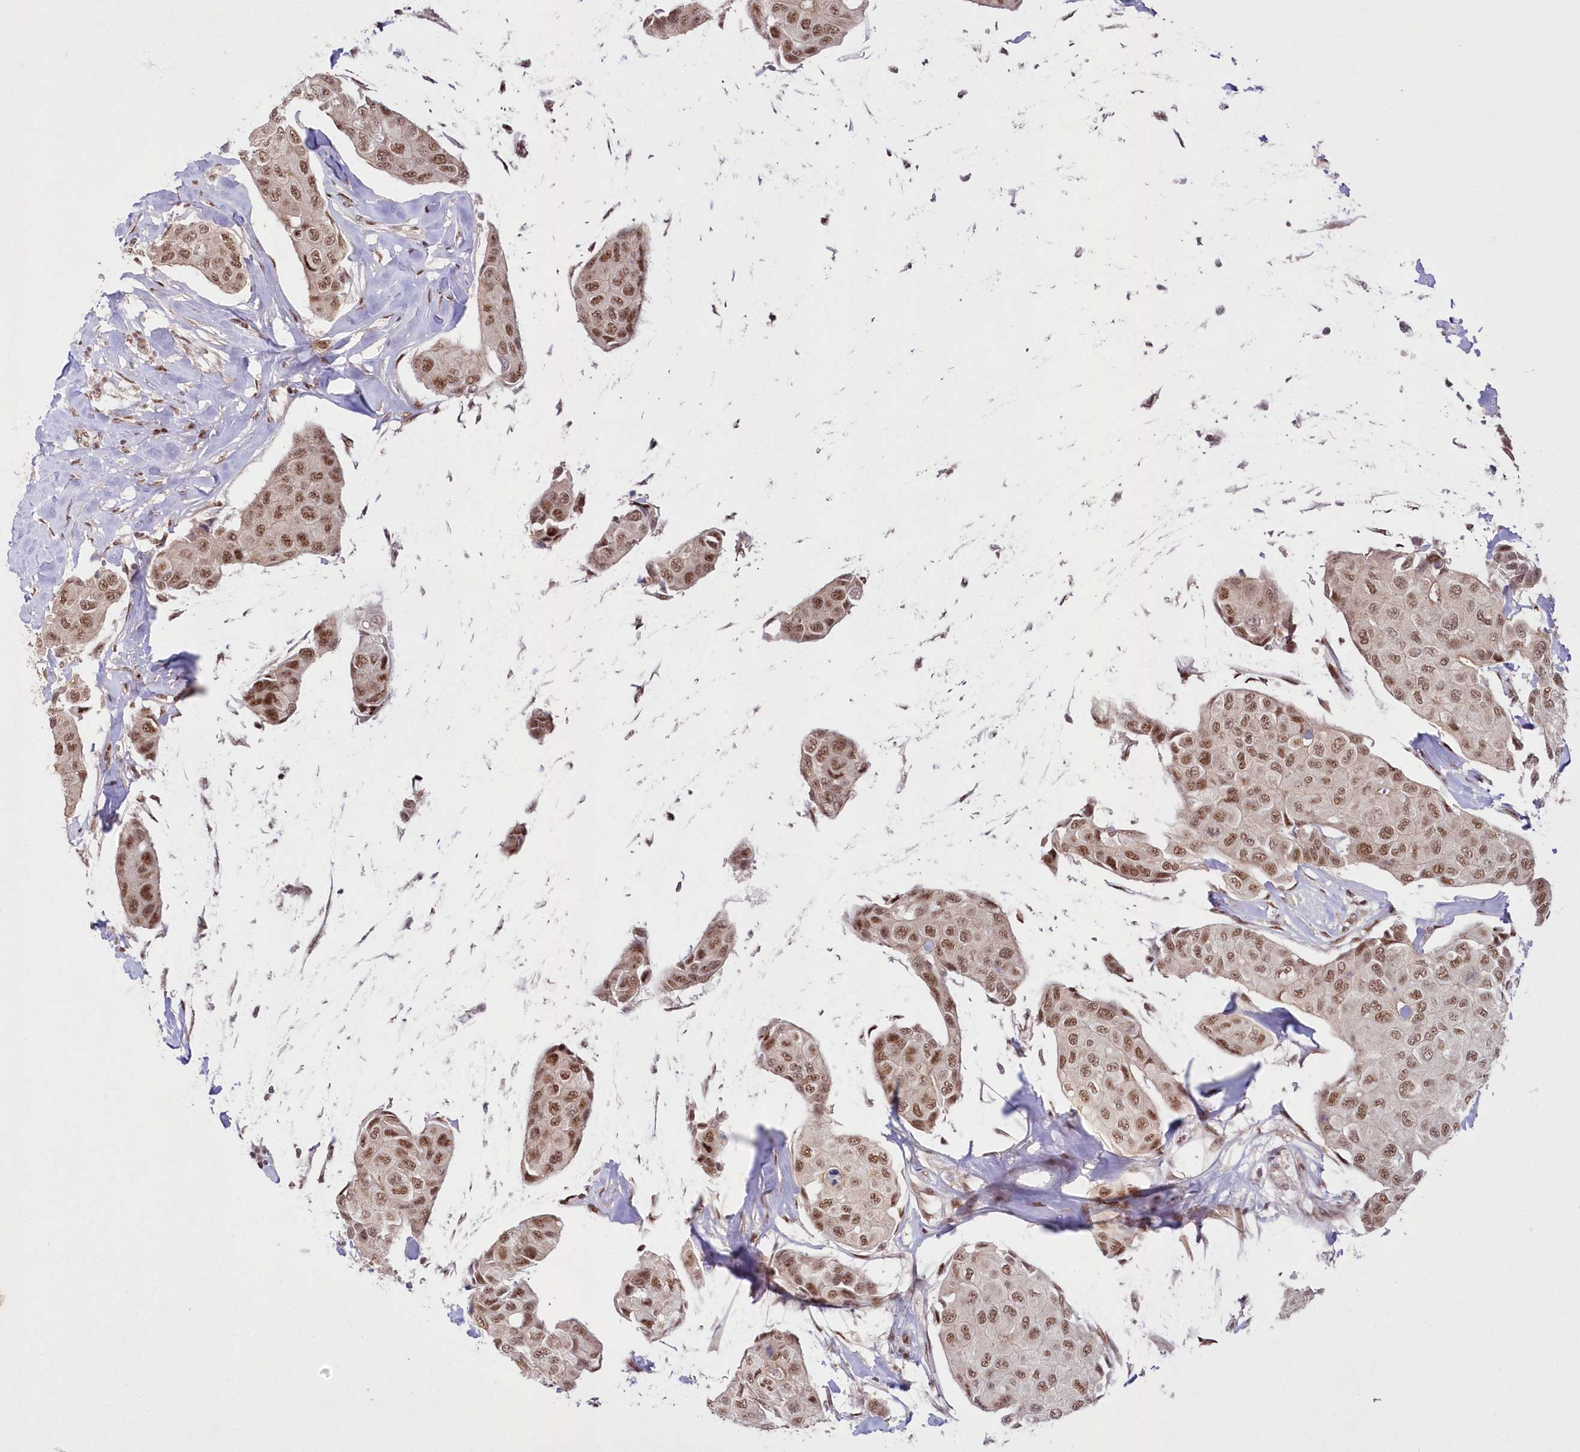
{"staining": {"intensity": "moderate", "quantity": ">75%", "location": "nuclear"}, "tissue": "breast cancer", "cell_type": "Tumor cells", "image_type": "cancer", "snomed": [{"axis": "morphology", "description": "Duct carcinoma"}, {"axis": "topography", "description": "Breast"}], "caption": "Human breast intraductal carcinoma stained with a protein marker displays moderate staining in tumor cells.", "gene": "WBP1L", "patient": {"sex": "female", "age": 80}}